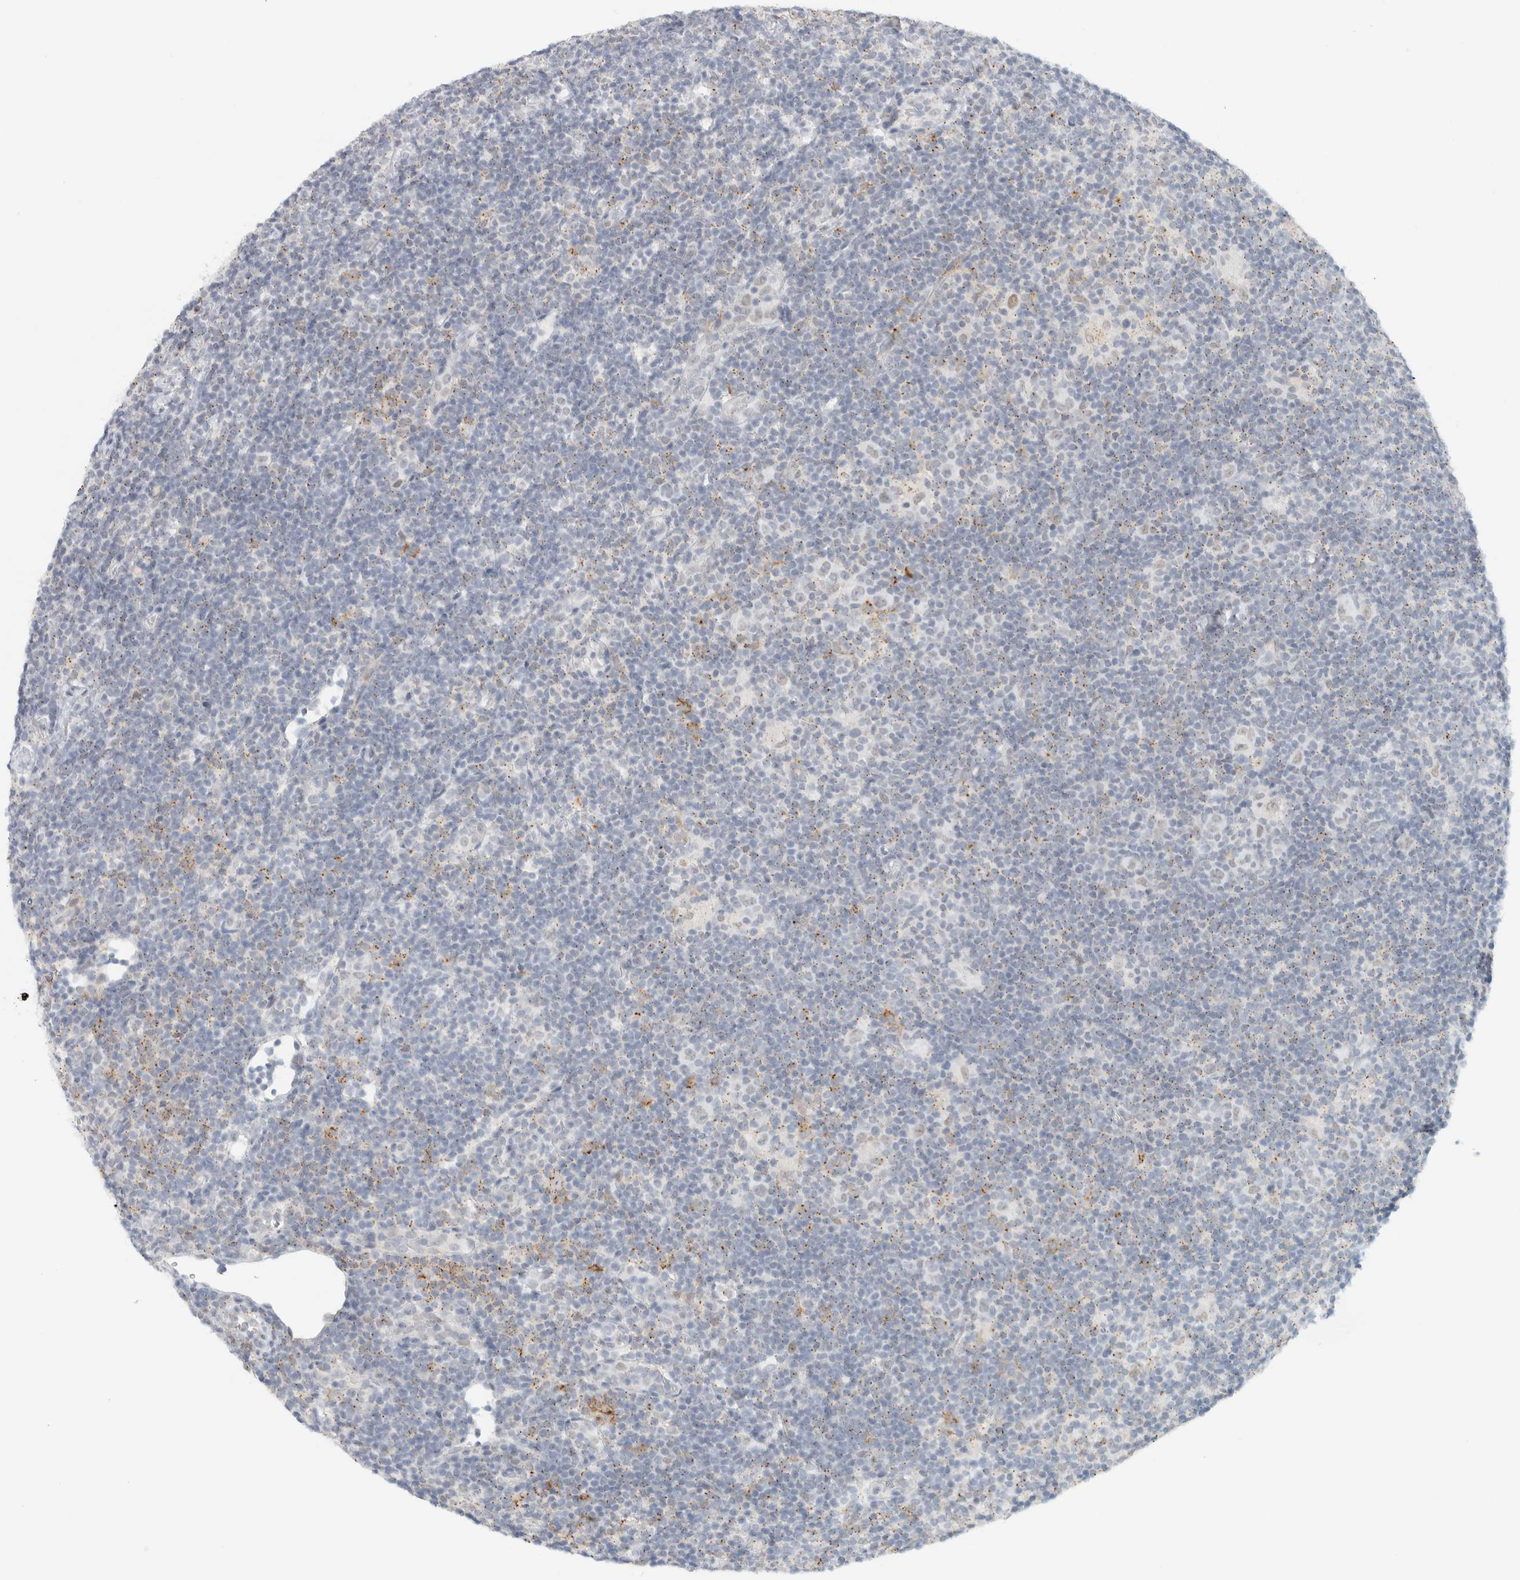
{"staining": {"intensity": "negative", "quantity": "none", "location": "none"}, "tissue": "lymphoma", "cell_type": "Tumor cells", "image_type": "cancer", "snomed": [{"axis": "morphology", "description": "Hodgkin's disease, NOS"}, {"axis": "topography", "description": "Lymph node"}], "caption": "Tumor cells show no significant staining in Hodgkin's disease.", "gene": "CDH17", "patient": {"sex": "female", "age": 57}}